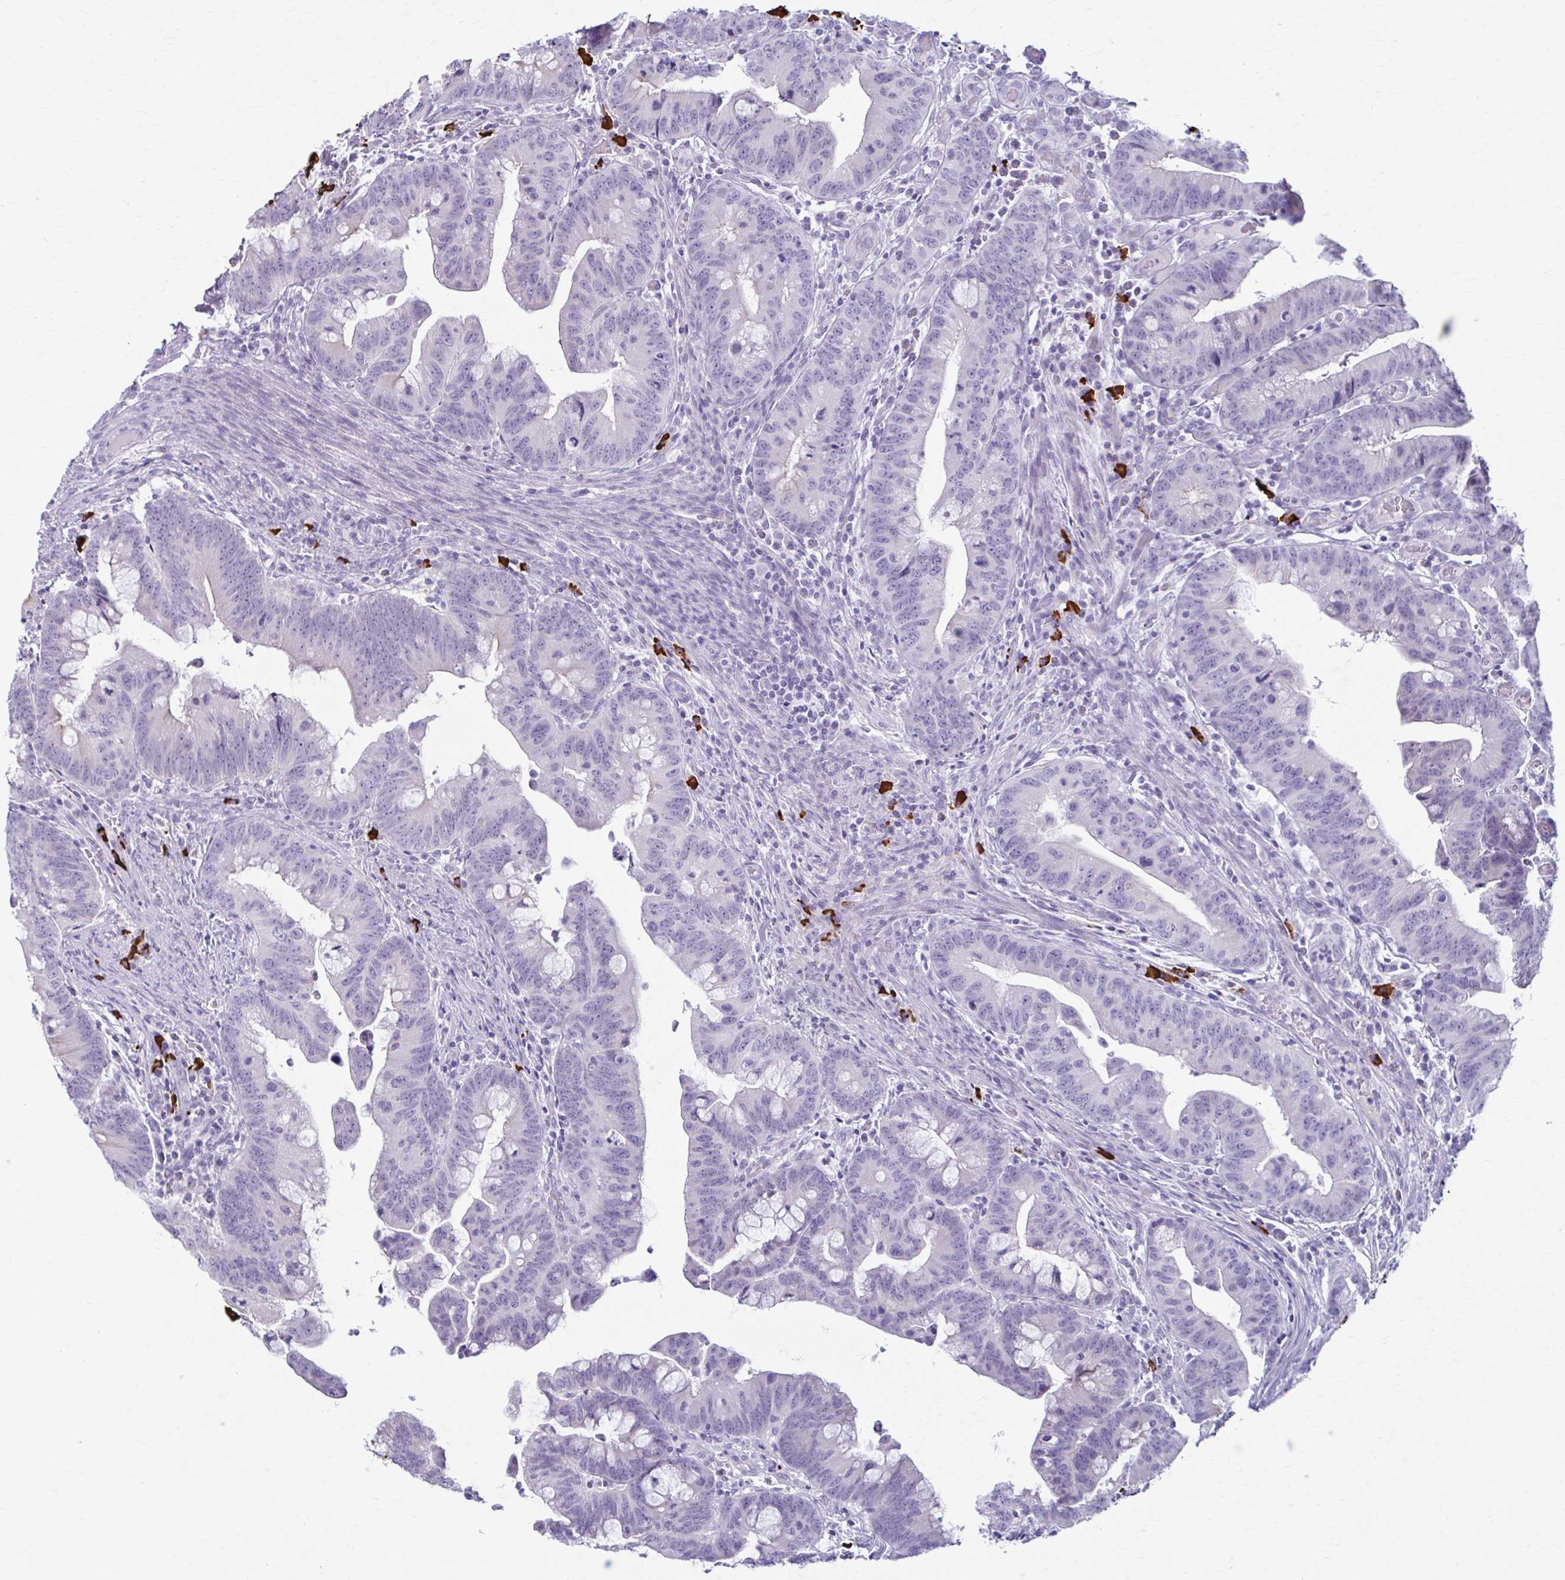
{"staining": {"intensity": "negative", "quantity": "none", "location": "none"}, "tissue": "colorectal cancer", "cell_type": "Tumor cells", "image_type": "cancer", "snomed": [{"axis": "morphology", "description": "Adenocarcinoma, NOS"}, {"axis": "topography", "description": "Colon"}], "caption": "The histopathology image shows no staining of tumor cells in colorectal cancer (adenocarcinoma).", "gene": "LDLRAP1", "patient": {"sex": "male", "age": 62}}